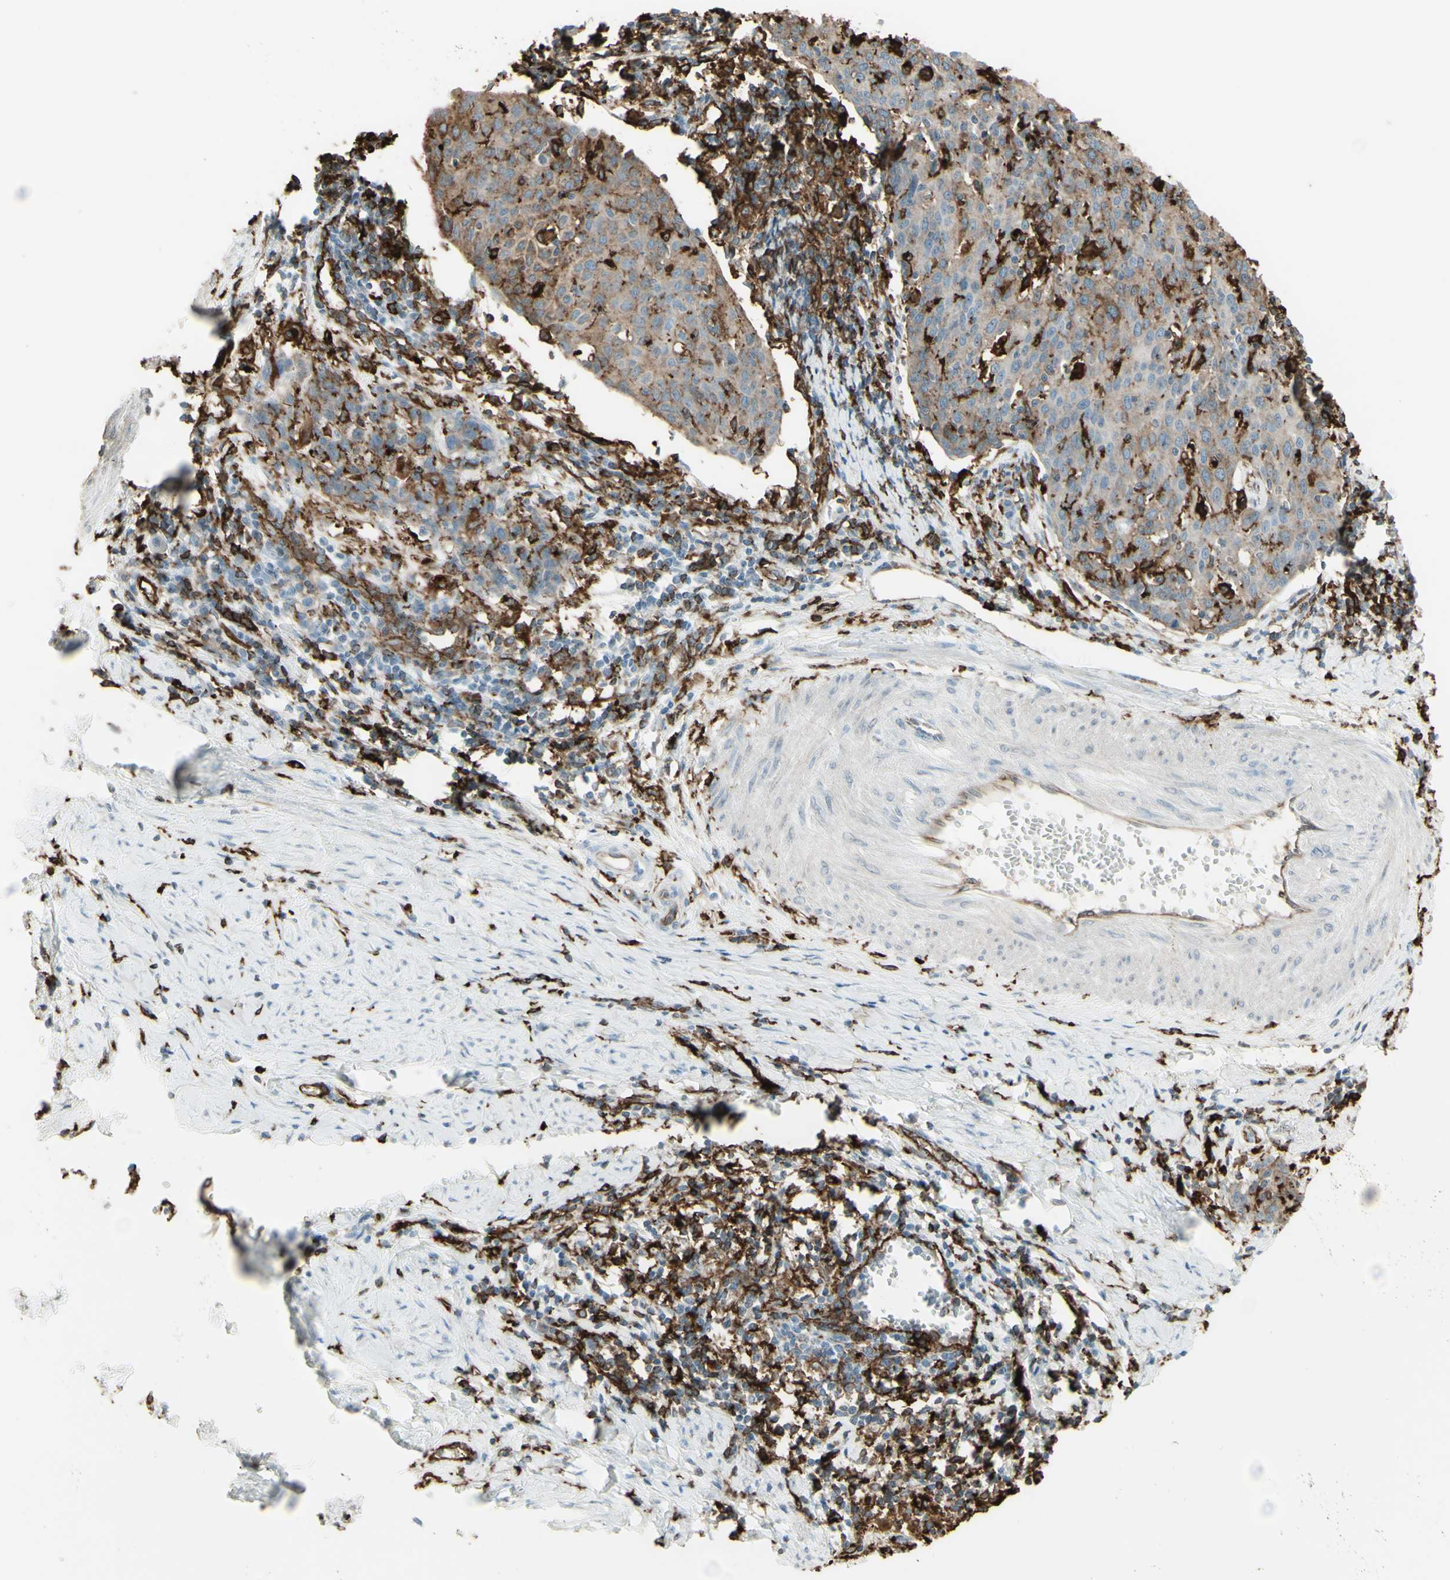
{"staining": {"intensity": "weak", "quantity": "25%-75%", "location": "cytoplasmic/membranous"}, "tissue": "cervical cancer", "cell_type": "Tumor cells", "image_type": "cancer", "snomed": [{"axis": "morphology", "description": "Squamous cell carcinoma, NOS"}, {"axis": "topography", "description": "Cervix"}], "caption": "DAB immunohistochemical staining of squamous cell carcinoma (cervical) shows weak cytoplasmic/membranous protein positivity in approximately 25%-75% of tumor cells.", "gene": "HLA-DPB1", "patient": {"sex": "female", "age": 38}}